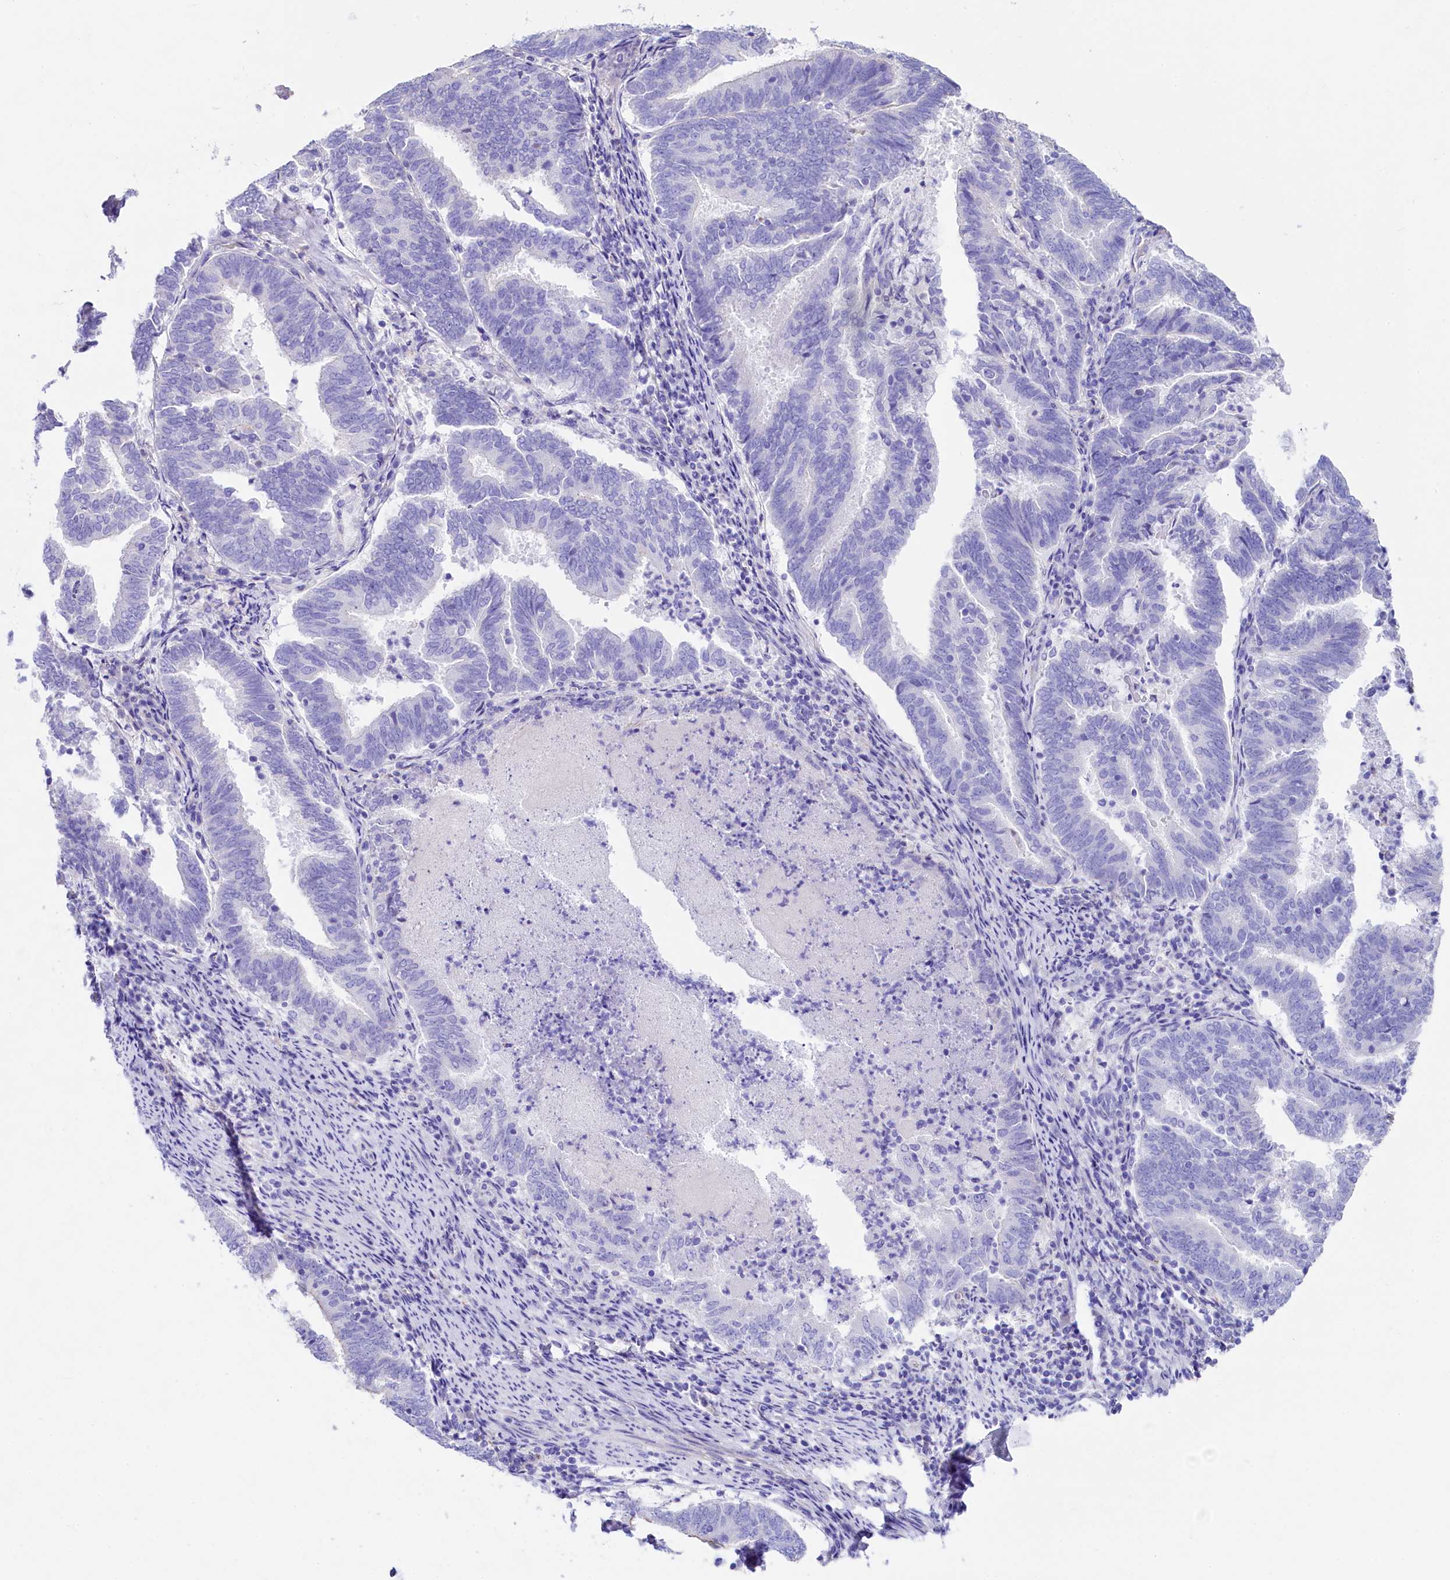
{"staining": {"intensity": "negative", "quantity": "none", "location": "none"}, "tissue": "endometrial cancer", "cell_type": "Tumor cells", "image_type": "cancer", "snomed": [{"axis": "morphology", "description": "Adenocarcinoma, NOS"}, {"axis": "topography", "description": "Endometrium"}], "caption": "Immunohistochemistry (IHC) histopathology image of neoplastic tissue: endometrial adenocarcinoma stained with DAB (3,3'-diaminobenzidine) displays no significant protein expression in tumor cells.", "gene": "RBP3", "patient": {"sex": "female", "age": 80}}